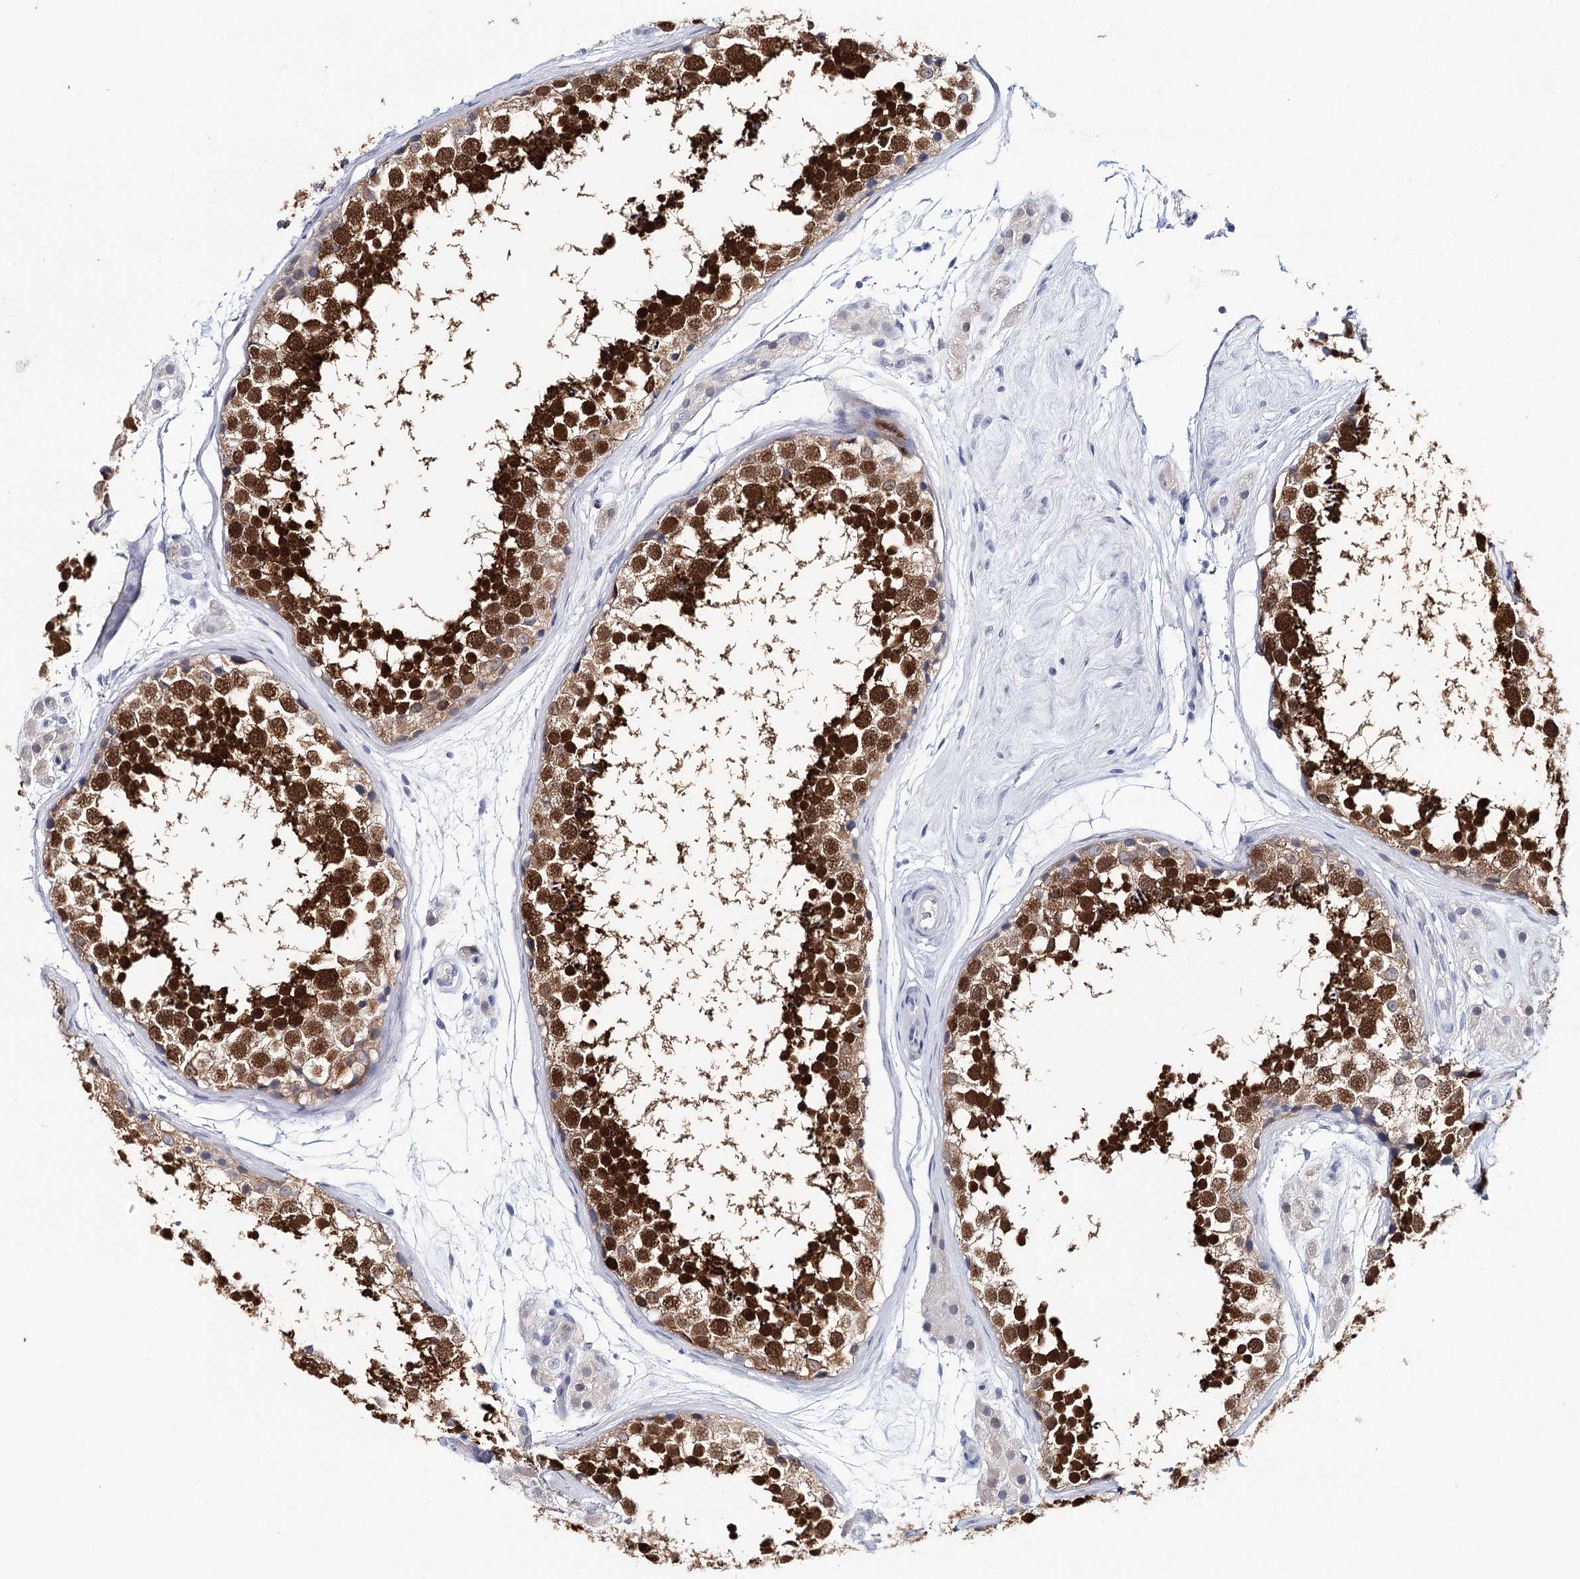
{"staining": {"intensity": "strong", "quantity": "25%-75%", "location": "cytoplasmic/membranous,nuclear"}, "tissue": "testis", "cell_type": "Cells in seminiferous ducts", "image_type": "normal", "snomed": [{"axis": "morphology", "description": "Normal tissue, NOS"}, {"axis": "topography", "description": "Testis"}], "caption": "Human testis stained for a protein (brown) reveals strong cytoplasmic/membranous,nuclear positive expression in about 25%-75% of cells in seminiferous ducts.", "gene": "HSPA4L", "patient": {"sex": "male", "age": 56}}